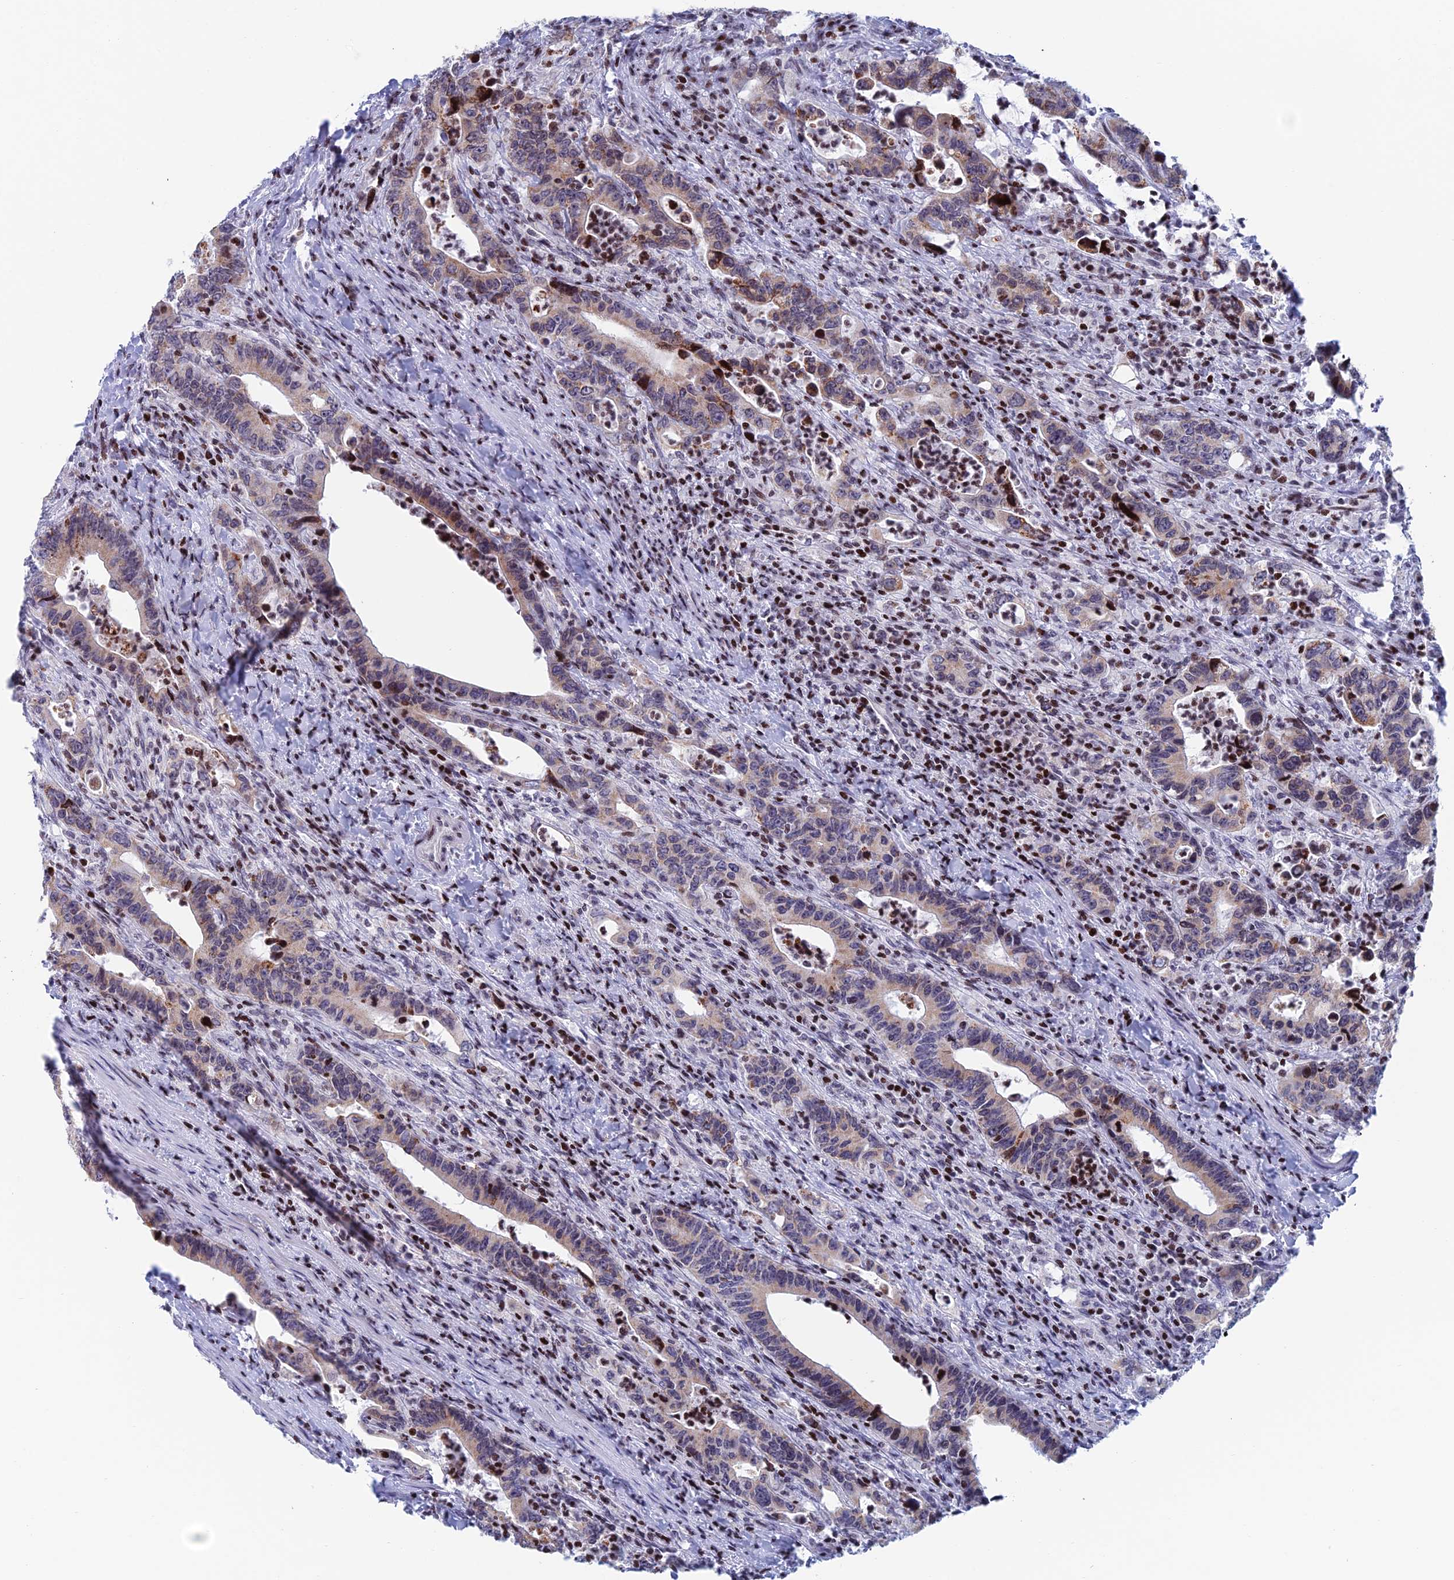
{"staining": {"intensity": "weak", "quantity": "25%-75%", "location": "cytoplasmic/membranous"}, "tissue": "colorectal cancer", "cell_type": "Tumor cells", "image_type": "cancer", "snomed": [{"axis": "morphology", "description": "Adenocarcinoma, NOS"}, {"axis": "topography", "description": "Colon"}], "caption": "Human colorectal cancer (adenocarcinoma) stained with a brown dye demonstrates weak cytoplasmic/membranous positive positivity in about 25%-75% of tumor cells.", "gene": "AFF3", "patient": {"sex": "female", "age": 75}}